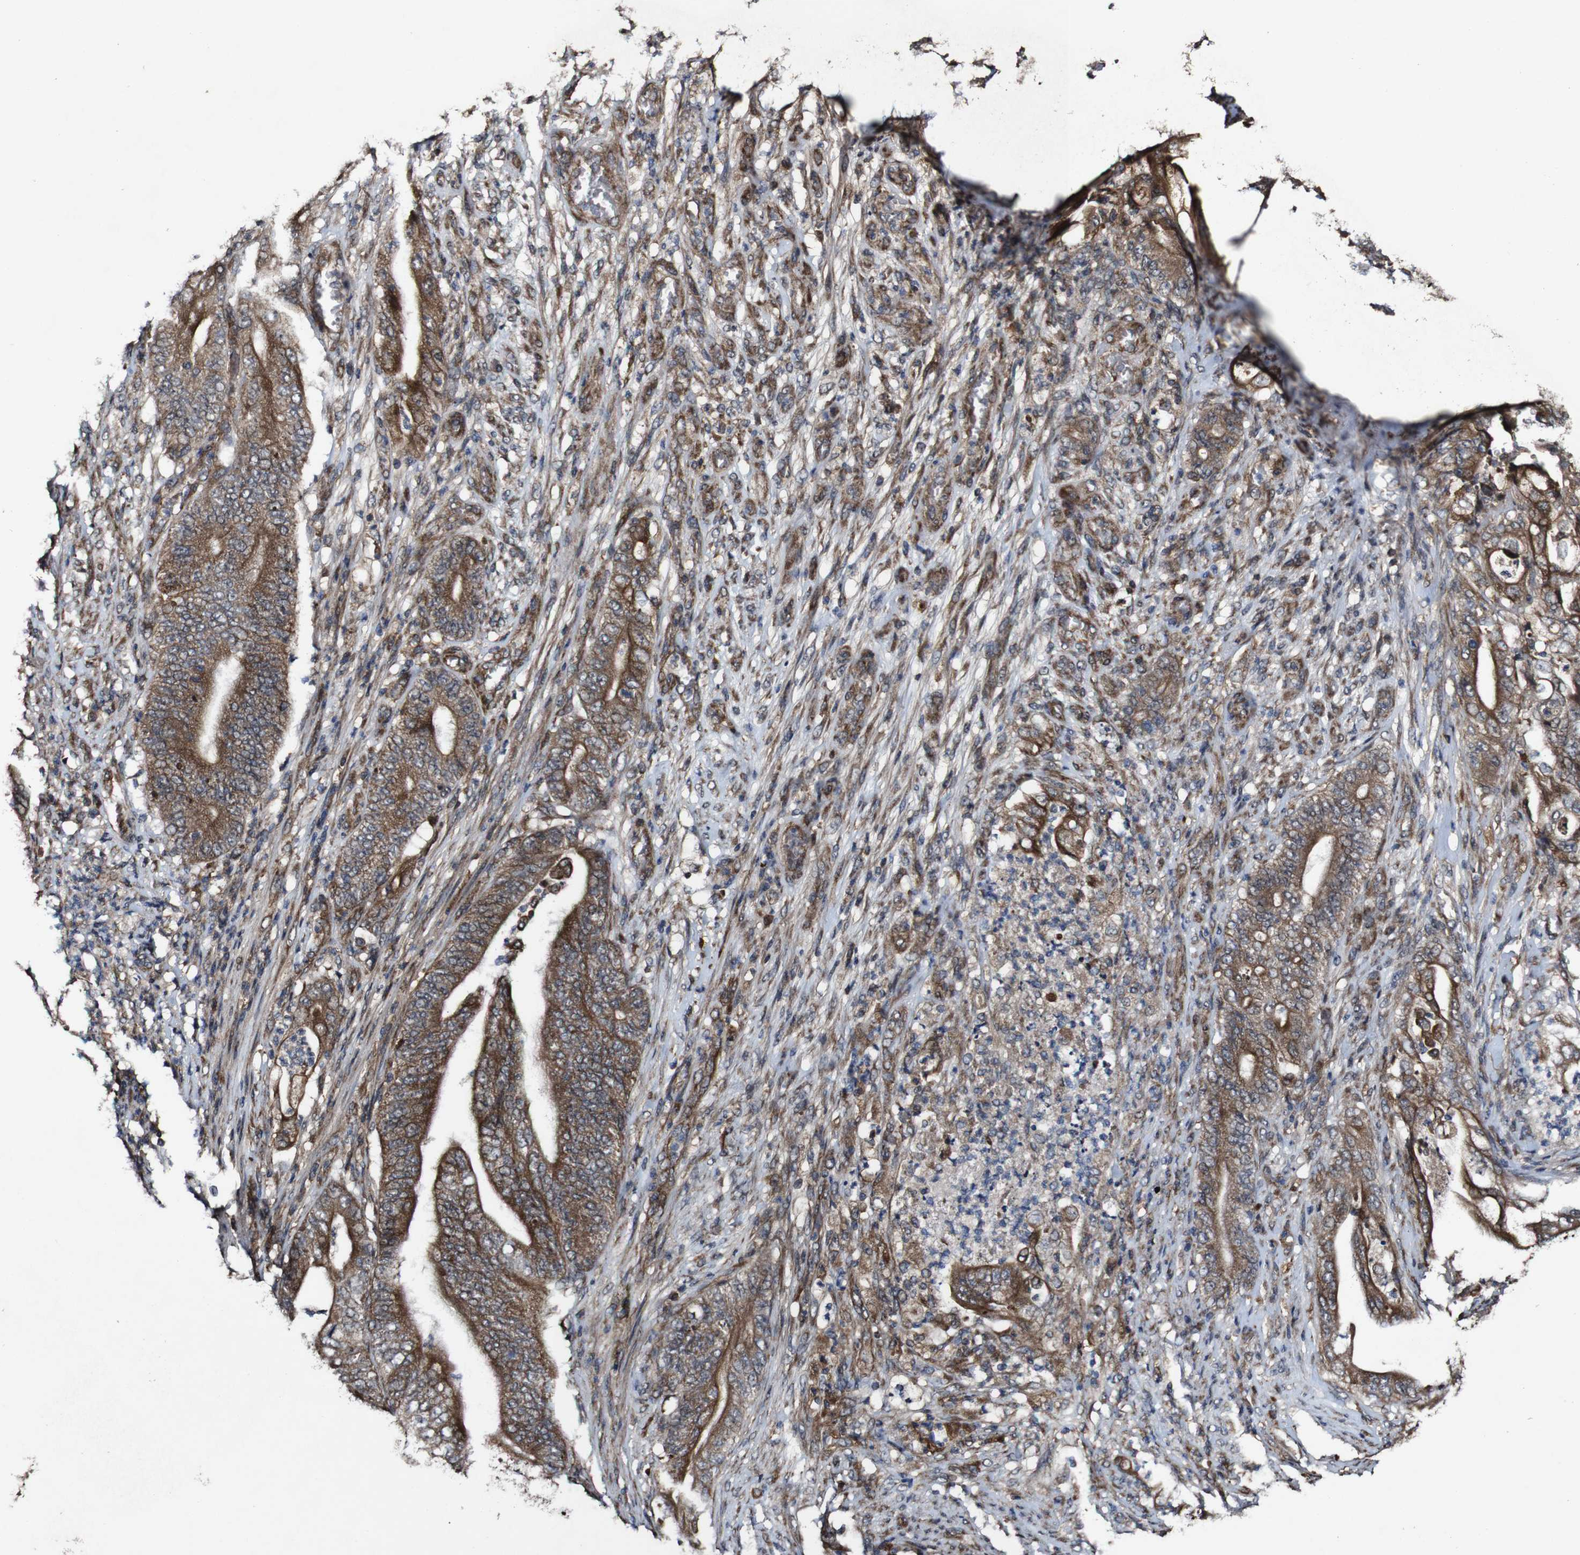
{"staining": {"intensity": "strong", "quantity": "25%-75%", "location": "cytoplasmic/membranous"}, "tissue": "stomach cancer", "cell_type": "Tumor cells", "image_type": "cancer", "snomed": [{"axis": "morphology", "description": "Adenocarcinoma, NOS"}, {"axis": "topography", "description": "Stomach"}], "caption": "Immunohistochemistry (DAB) staining of human stomach adenocarcinoma displays strong cytoplasmic/membranous protein positivity in approximately 25%-75% of tumor cells. (Stains: DAB in brown, nuclei in blue, Microscopy: brightfield microscopy at high magnification).", "gene": "BTN3A3", "patient": {"sex": "female", "age": 73}}